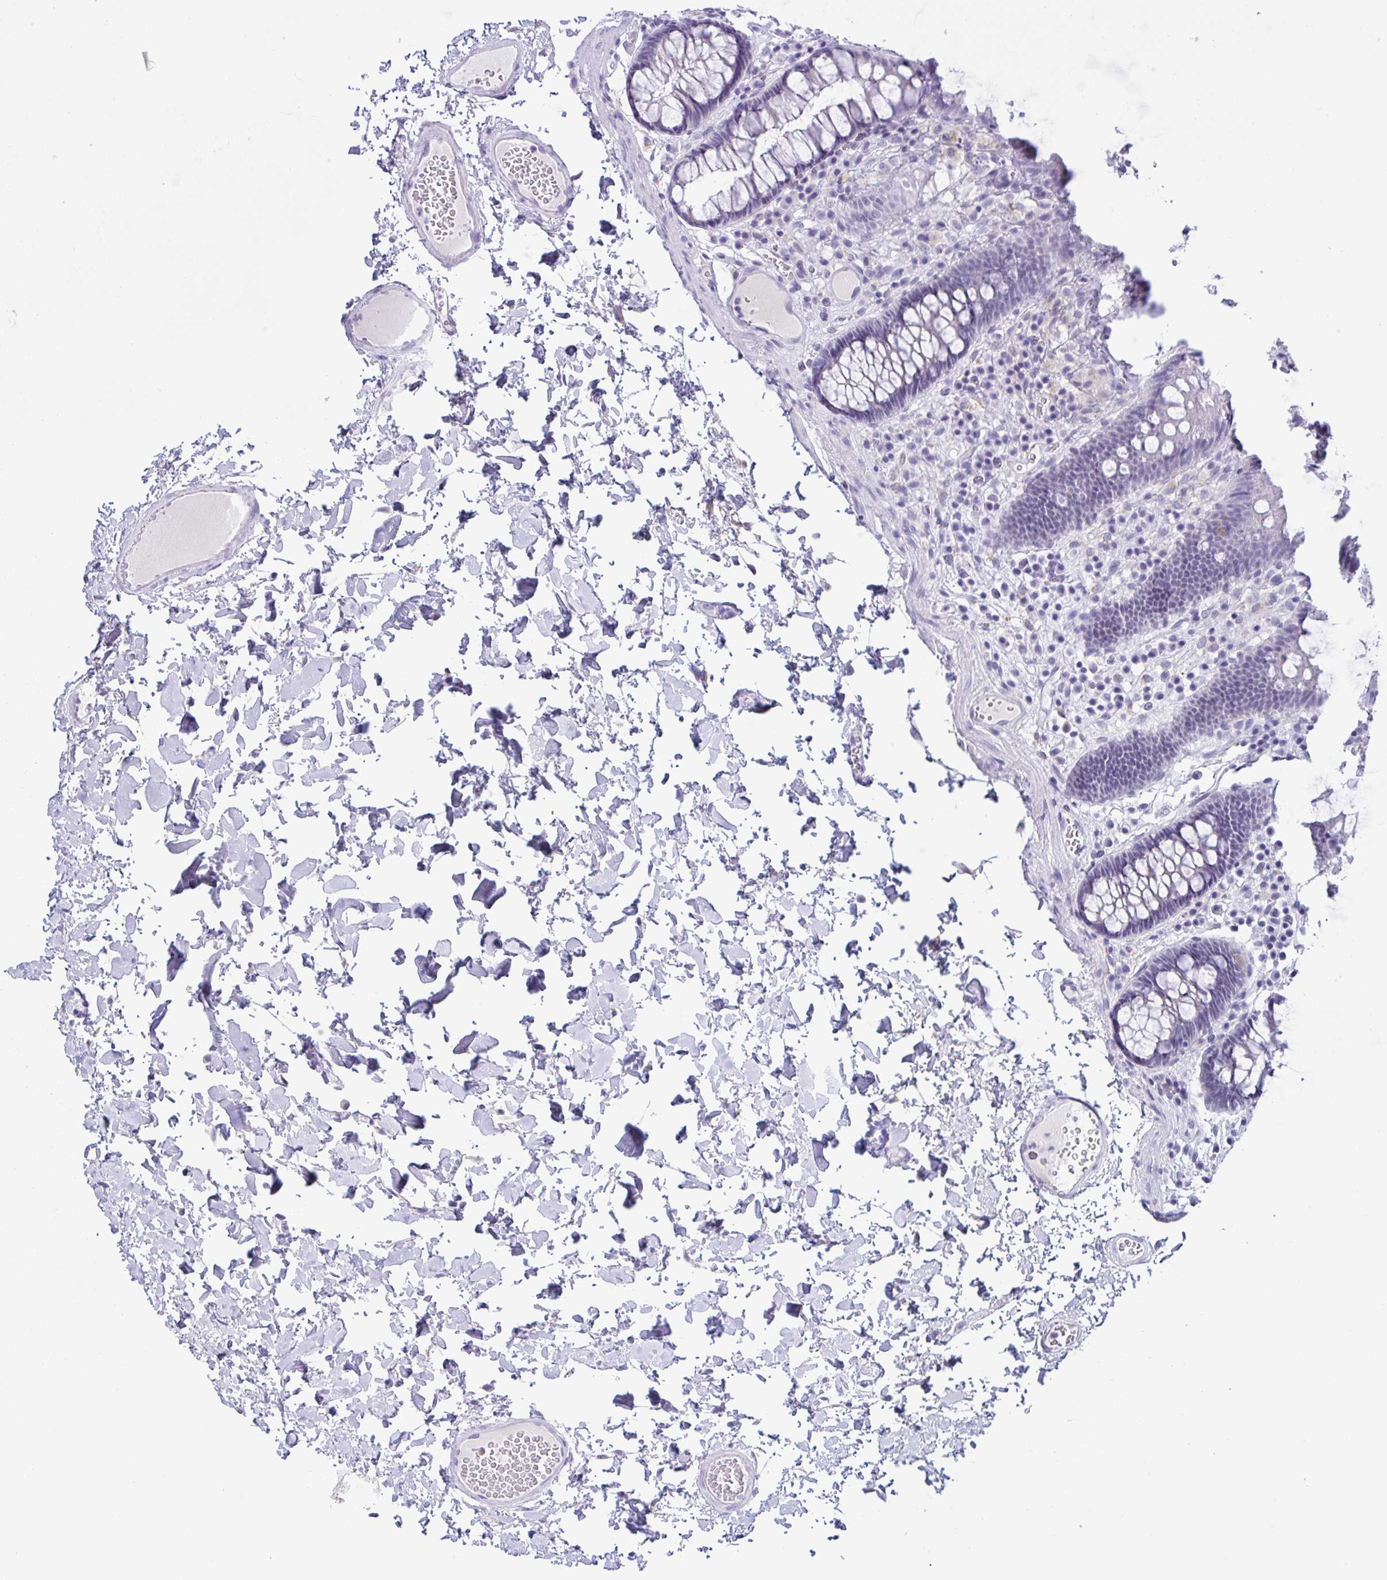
{"staining": {"intensity": "negative", "quantity": "none", "location": "none"}, "tissue": "colon", "cell_type": "Endothelial cells", "image_type": "normal", "snomed": [{"axis": "morphology", "description": "Normal tissue, NOS"}, {"axis": "topography", "description": "Colon"}, {"axis": "topography", "description": "Peripheral nerve tissue"}], "caption": "Immunohistochemical staining of benign colon shows no significant staining in endothelial cells.", "gene": "SREBF1", "patient": {"sex": "male", "age": 84}}